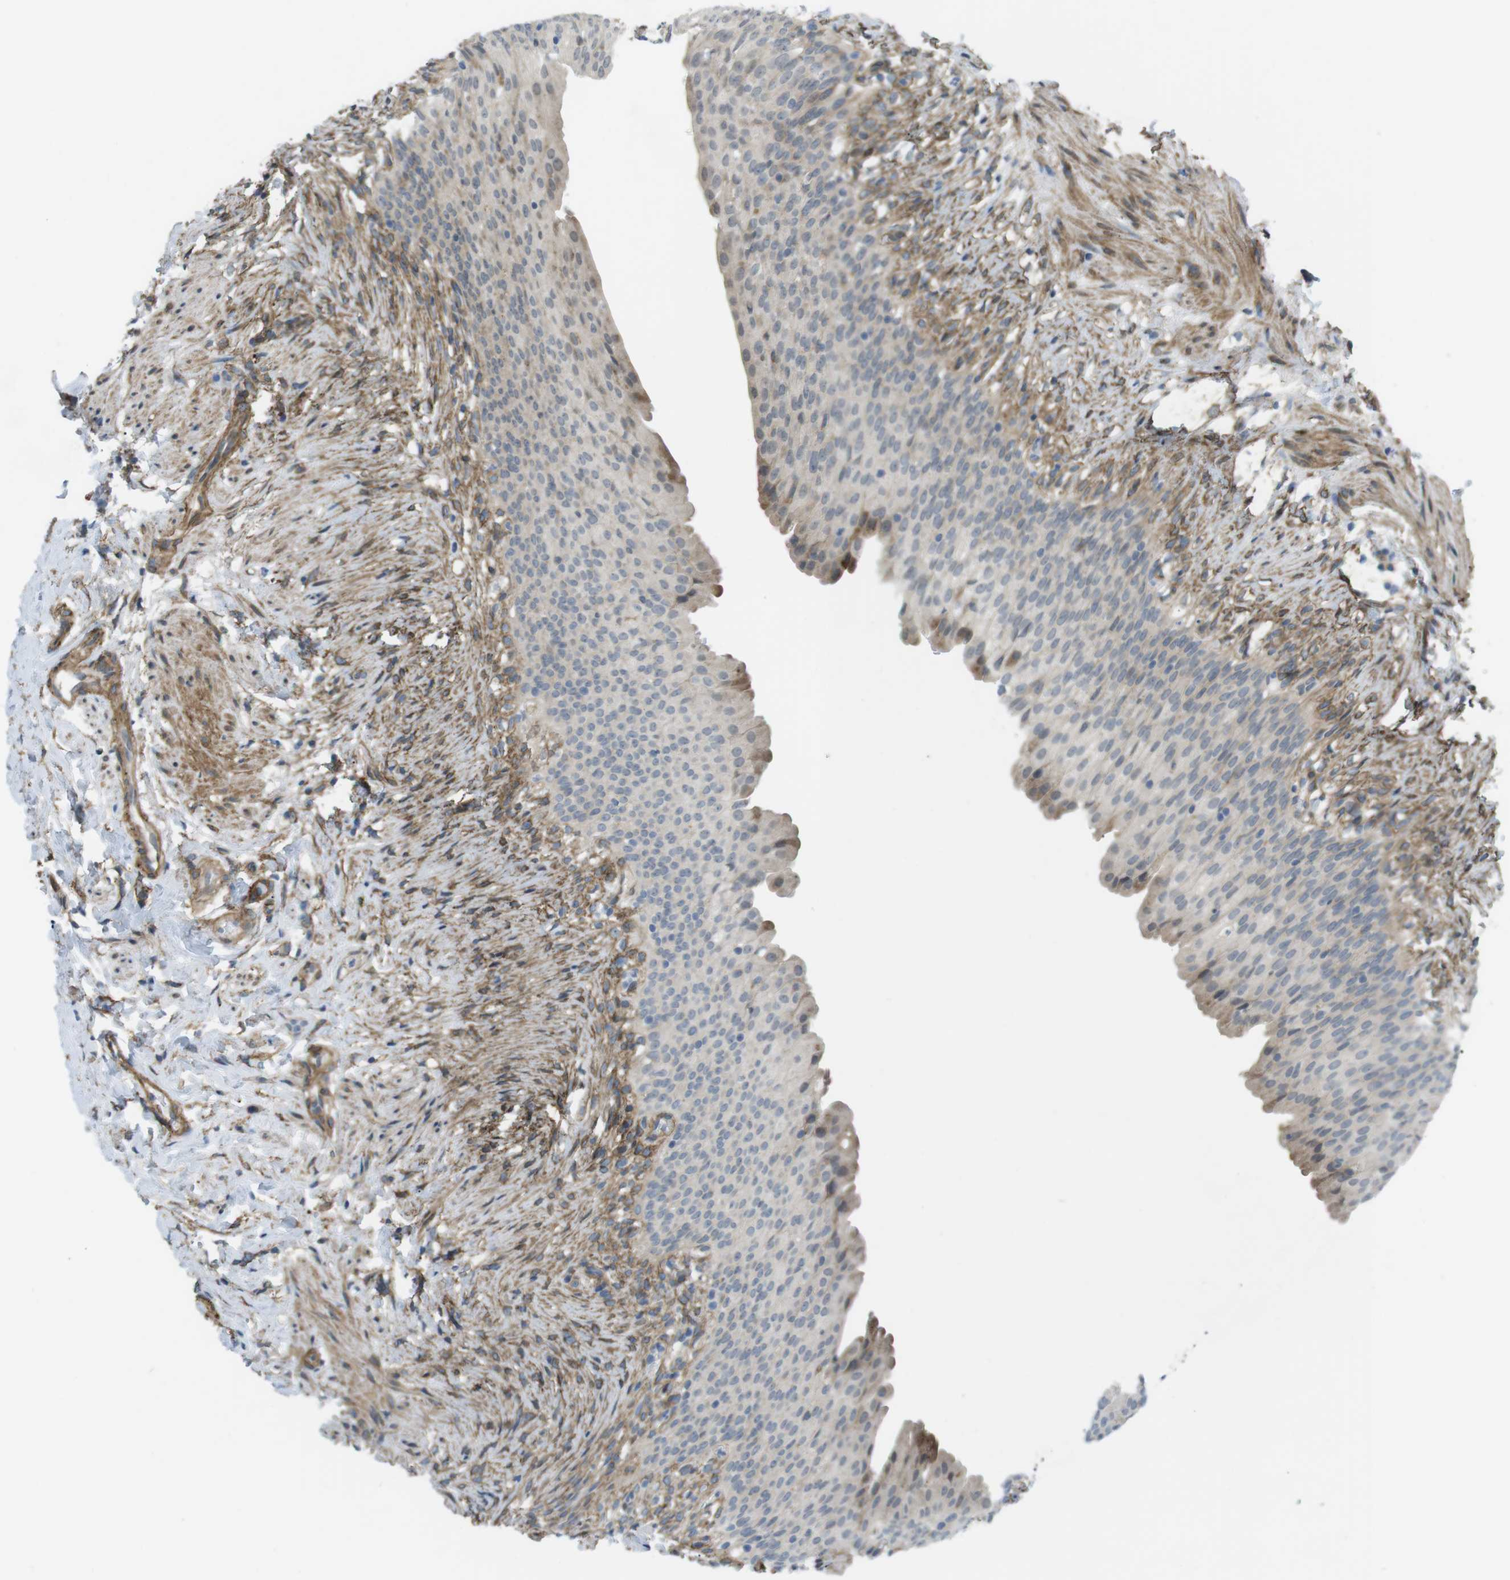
{"staining": {"intensity": "weak", "quantity": "<25%", "location": "cytoplasmic/membranous"}, "tissue": "urinary bladder", "cell_type": "Urothelial cells", "image_type": "normal", "snomed": [{"axis": "morphology", "description": "Normal tissue, NOS"}, {"axis": "topography", "description": "Urinary bladder"}], "caption": "A high-resolution micrograph shows IHC staining of unremarkable urinary bladder, which reveals no significant expression in urothelial cells. The staining is performed using DAB (3,3'-diaminobenzidine) brown chromogen with nuclei counter-stained in using hematoxylin.", "gene": "KANK2", "patient": {"sex": "female", "age": 79}}